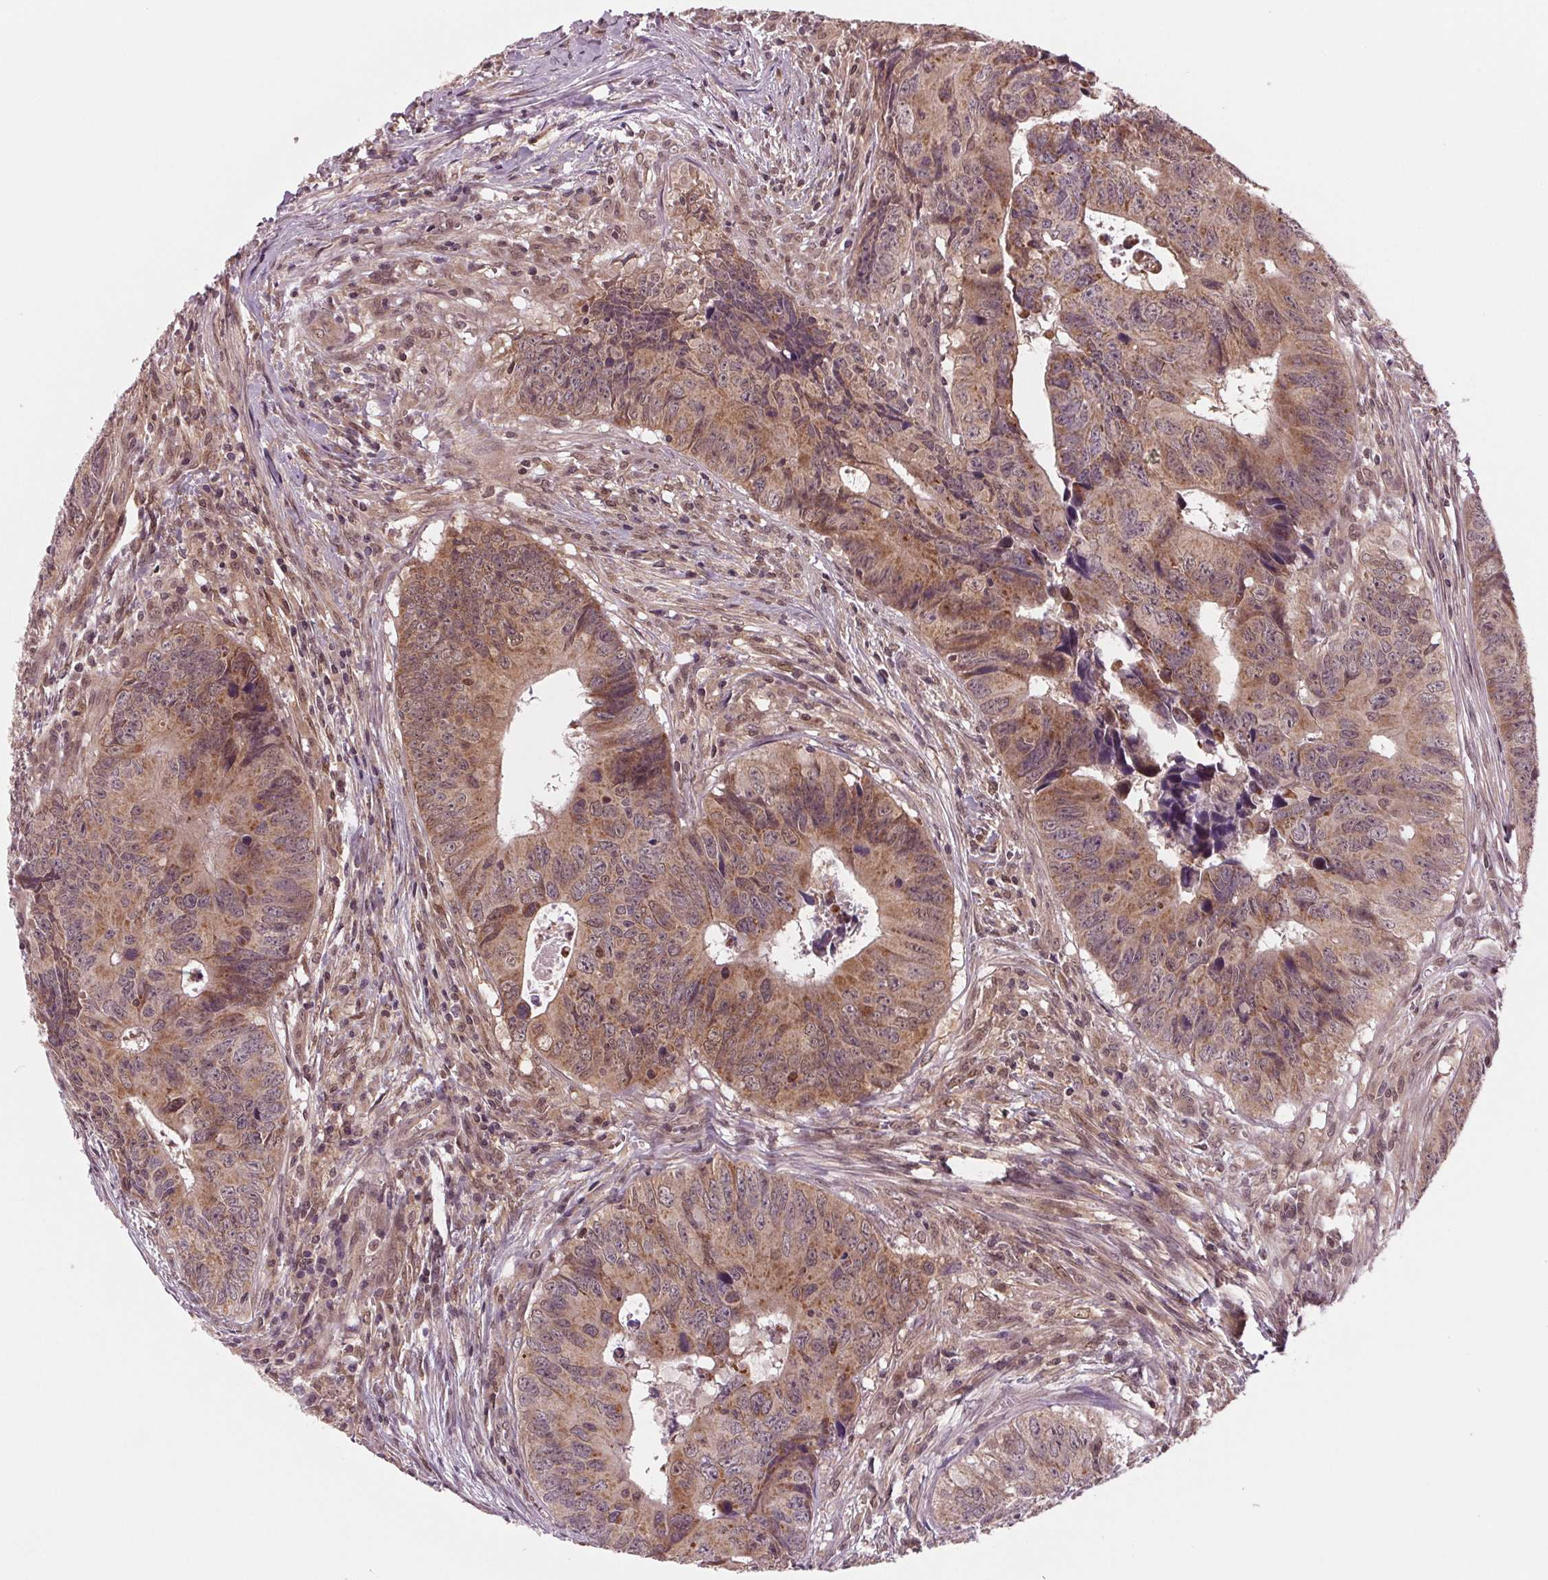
{"staining": {"intensity": "moderate", "quantity": ">75%", "location": "cytoplasmic/membranous"}, "tissue": "colorectal cancer", "cell_type": "Tumor cells", "image_type": "cancer", "snomed": [{"axis": "morphology", "description": "Adenocarcinoma, NOS"}, {"axis": "topography", "description": "Colon"}], "caption": "Colorectal adenocarcinoma stained for a protein (brown) exhibits moderate cytoplasmic/membranous positive staining in about >75% of tumor cells.", "gene": "STAT3", "patient": {"sex": "female", "age": 82}}